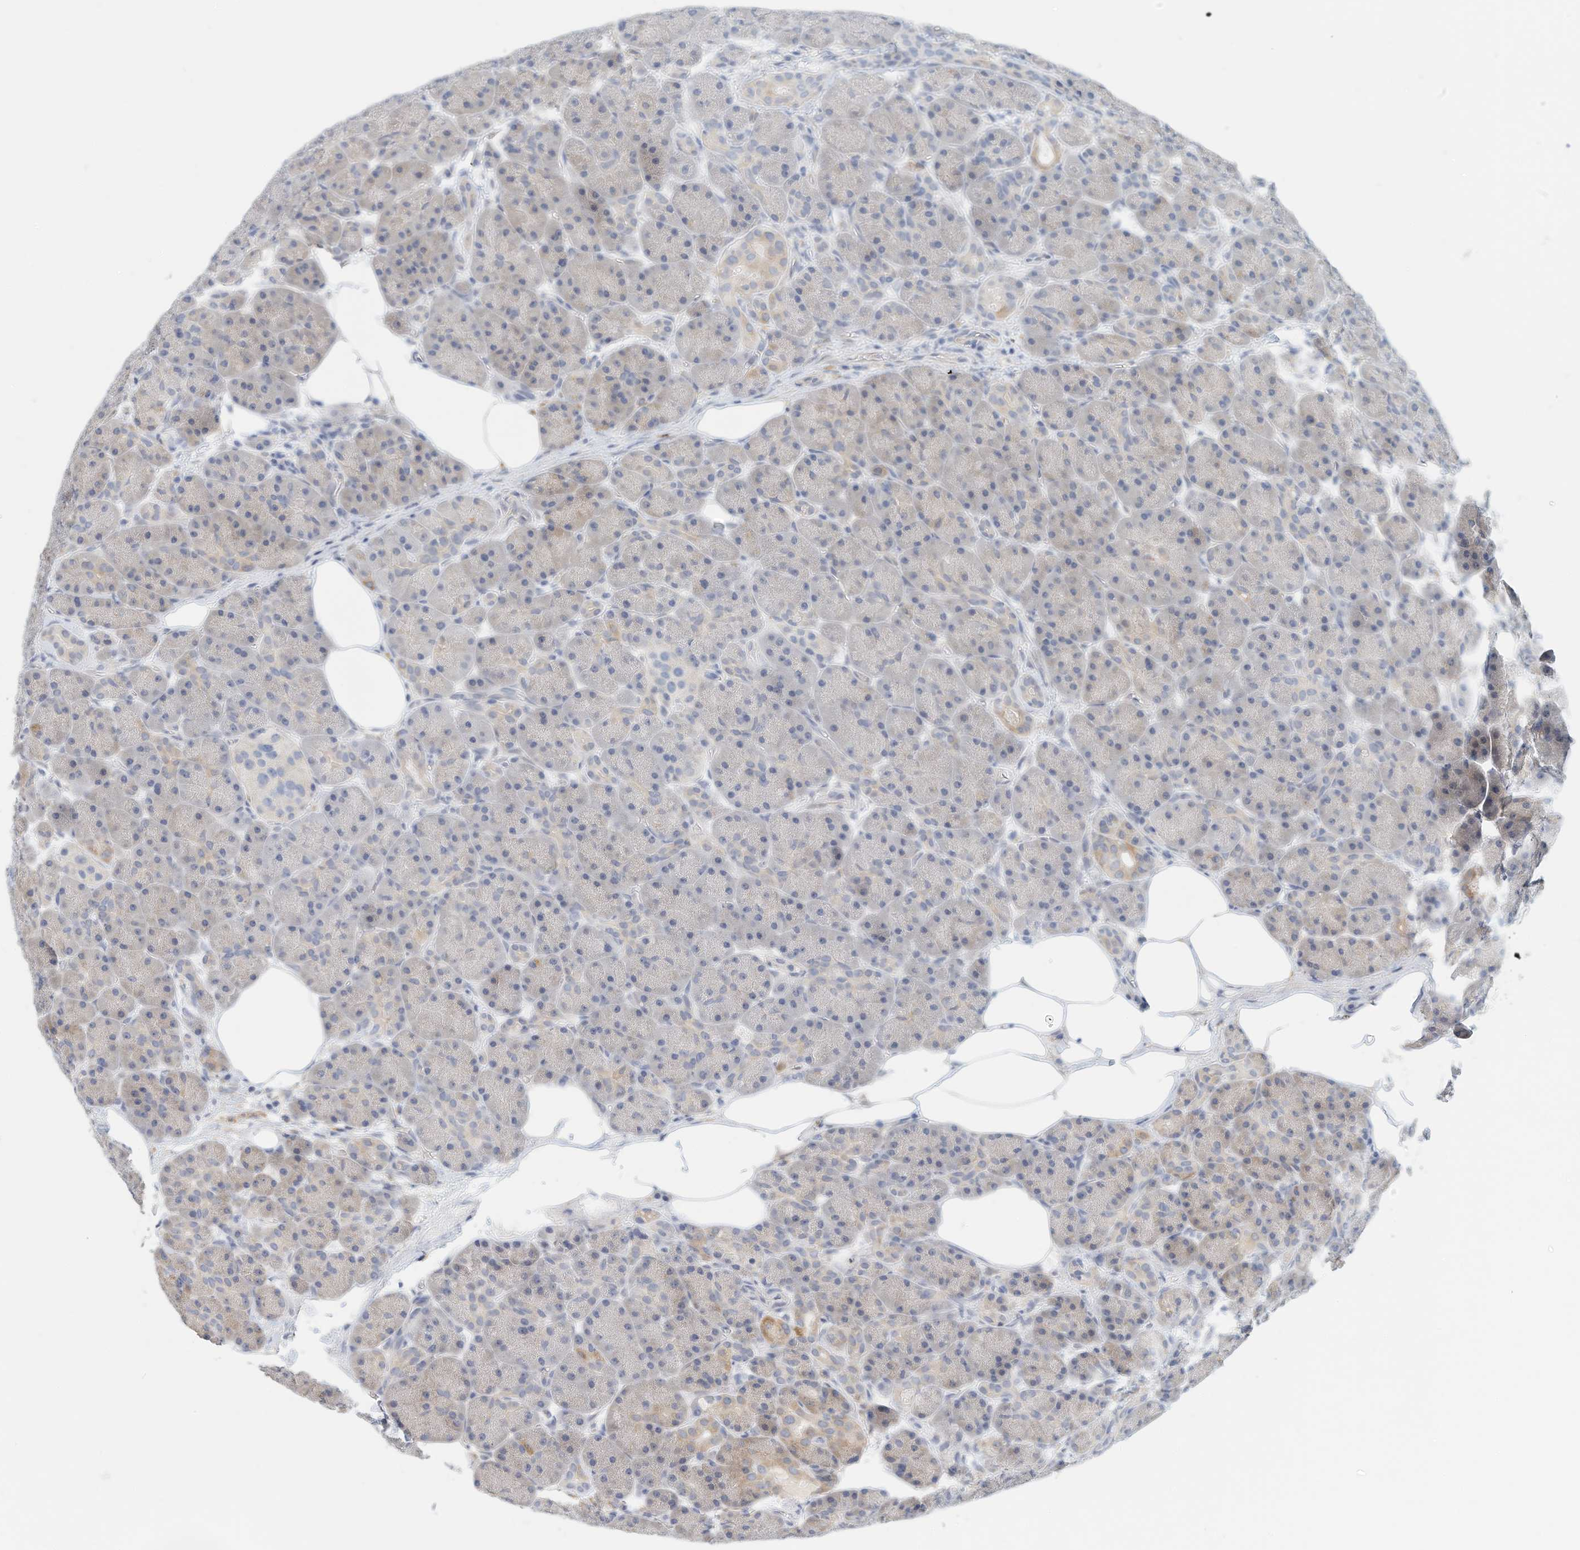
{"staining": {"intensity": "weak", "quantity": "25%-75%", "location": "cytoplasmic/membranous"}, "tissue": "pancreas", "cell_type": "Exocrine glandular cells", "image_type": "normal", "snomed": [{"axis": "morphology", "description": "Normal tissue, NOS"}, {"axis": "topography", "description": "Pancreas"}], "caption": "High-magnification brightfield microscopy of normal pancreas stained with DAB (brown) and counterstained with hematoxylin (blue). exocrine glandular cells exhibit weak cytoplasmic/membranous staining is appreciated in approximately25%-75% of cells.", "gene": "ARHGAP28", "patient": {"sex": "male", "age": 63}}